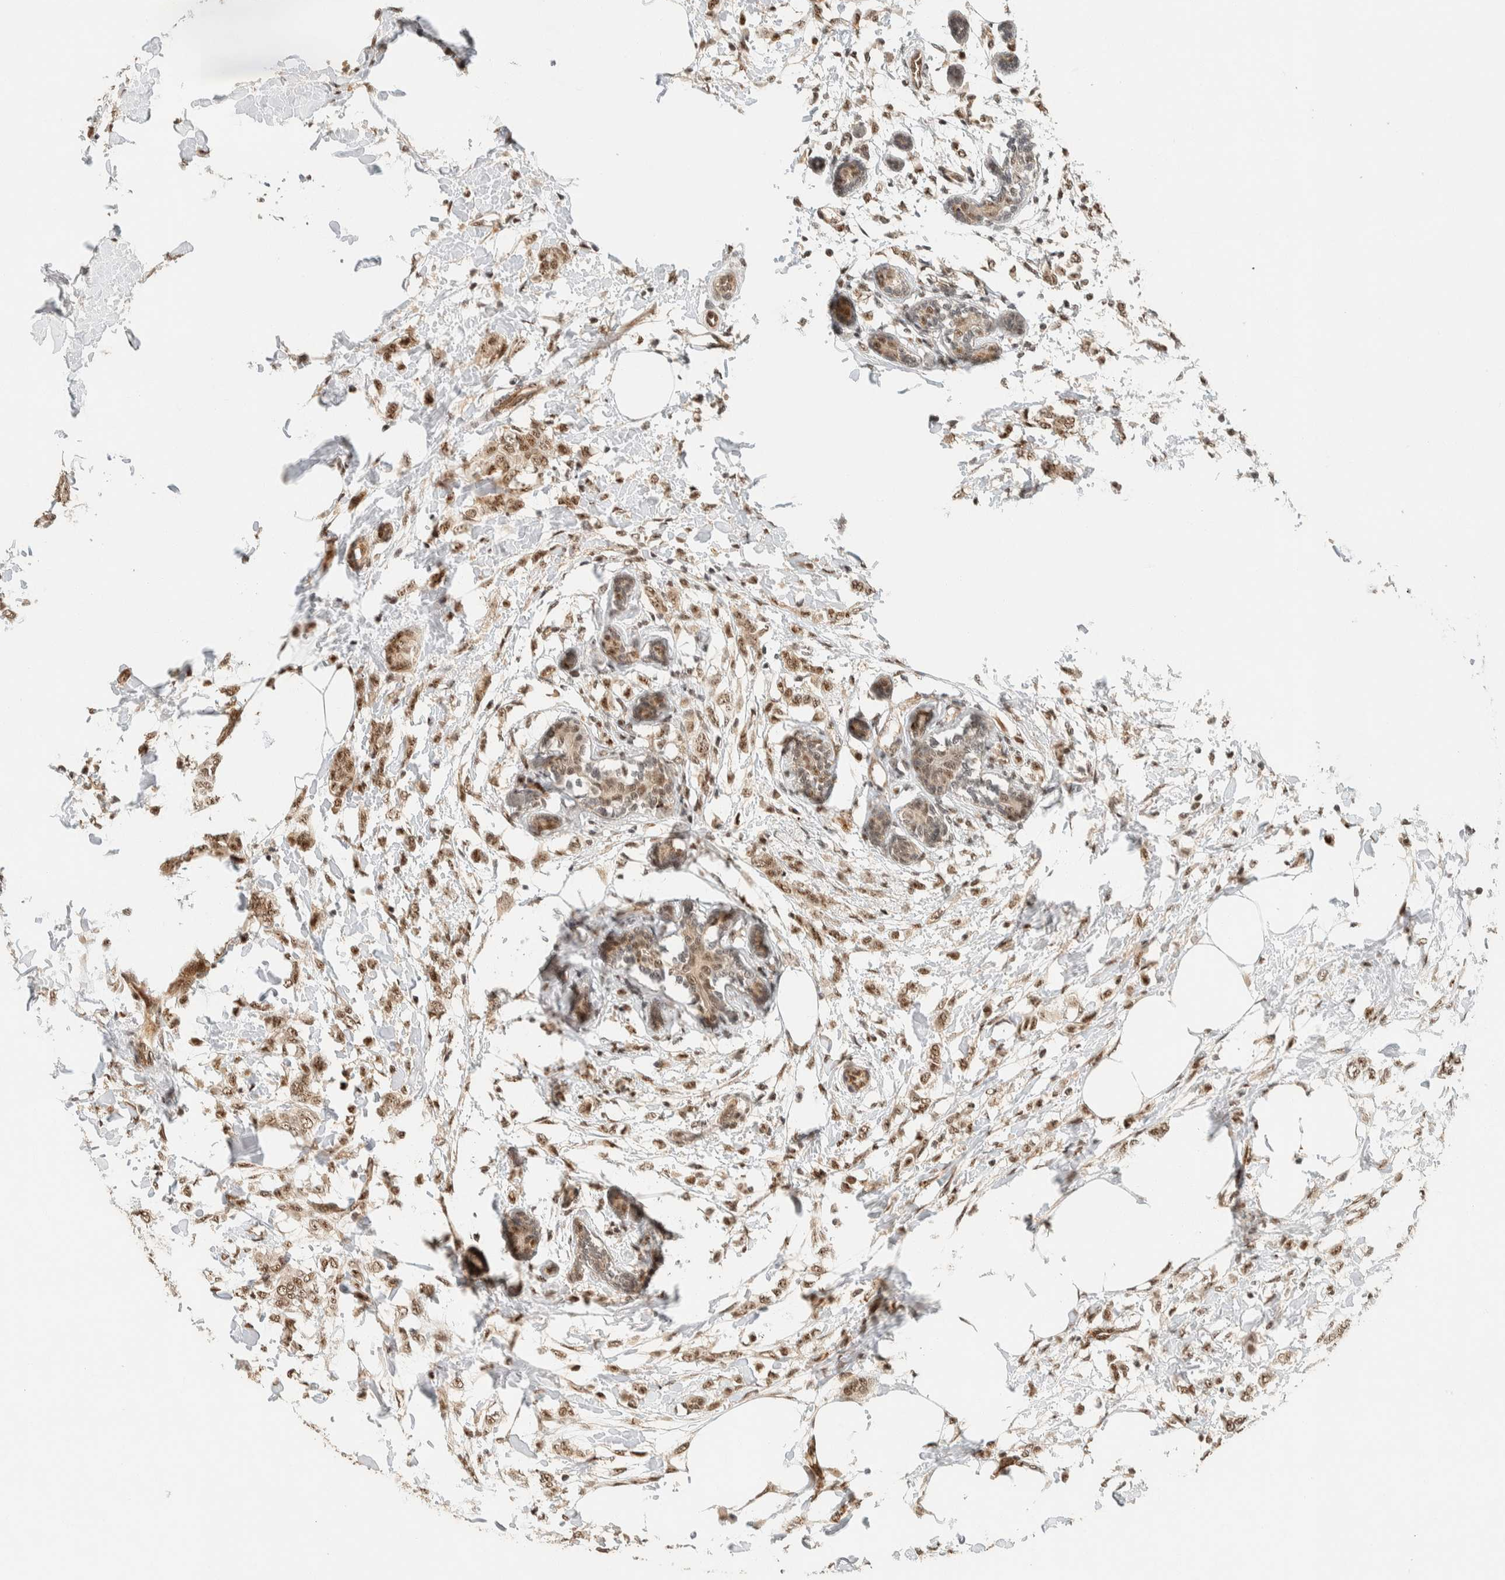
{"staining": {"intensity": "moderate", "quantity": ">75%", "location": "nuclear"}, "tissue": "breast cancer", "cell_type": "Tumor cells", "image_type": "cancer", "snomed": [{"axis": "morphology", "description": "Lobular carcinoma, in situ"}, {"axis": "morphology", "description": "Lobular carcinoma"}, {"axis": "topography", "description": "Breast"}], "caption": "Moderate nuclear expression is identified in approximately >75% of tumor cells in breast cancer.", "gene": "SIK1", "patient": {"sex": "female", "age": 41}}